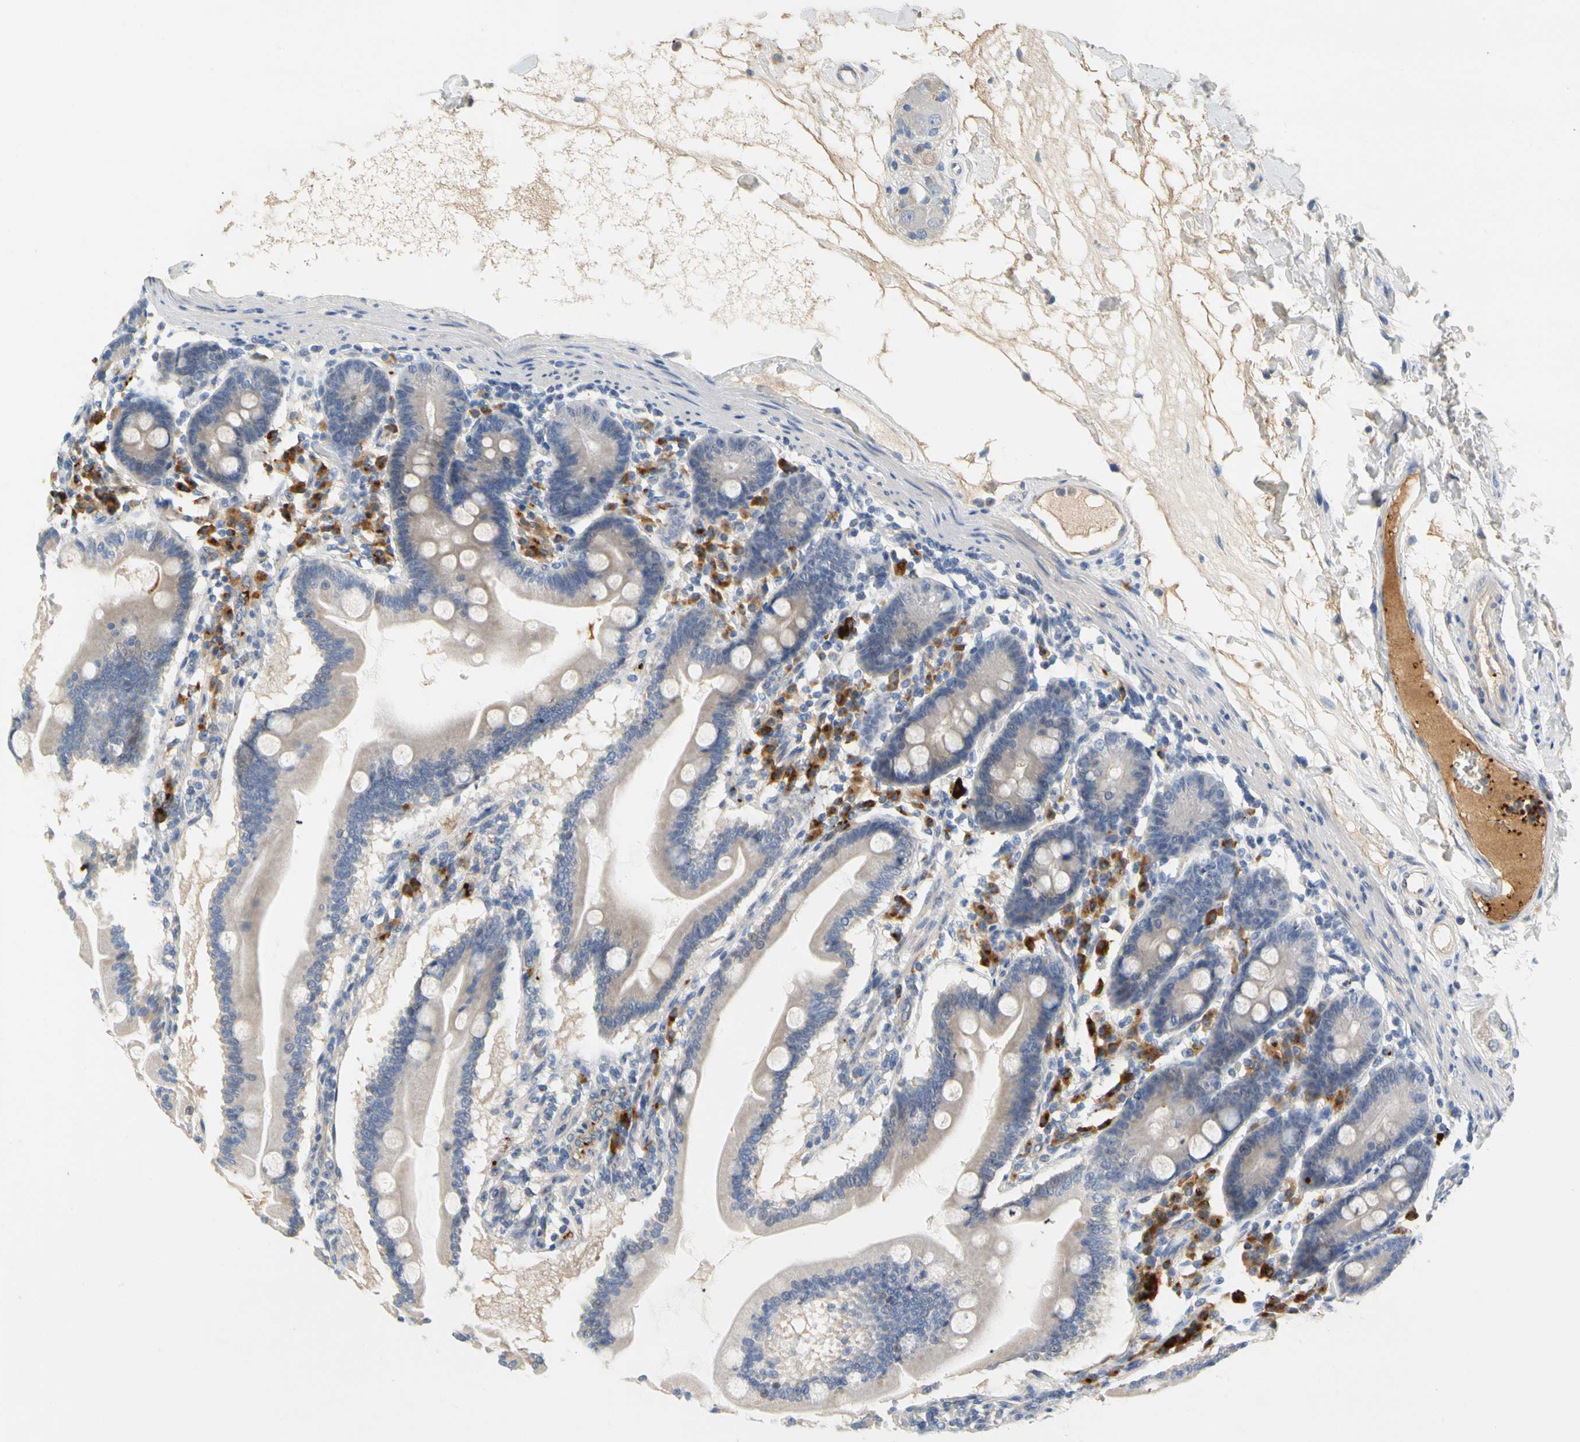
{"staining": {"intensity": "weak", "quantity": "25%-75%", "location": "cytoplasmic/membranous"}, "tissue": "duodenum", "cell_type": "Glandular cells", "image_type": "normal", "snomed": [{"axis": "morphology", "description": "Normal tissue, NOS"}, {"axis": "topography", "description": "Duodenum"}], "caption": "Immunohistochemical staining of normal duodenum reveals 25%-75% levels of weak cytoplasmic/membranous protein expression in about 25%-75% of glandular cells. (IHC, brightfield microscopy, high magnification).", "gene": "ENSG00000288796", "patient": {"sex": "female", "age": 64}}